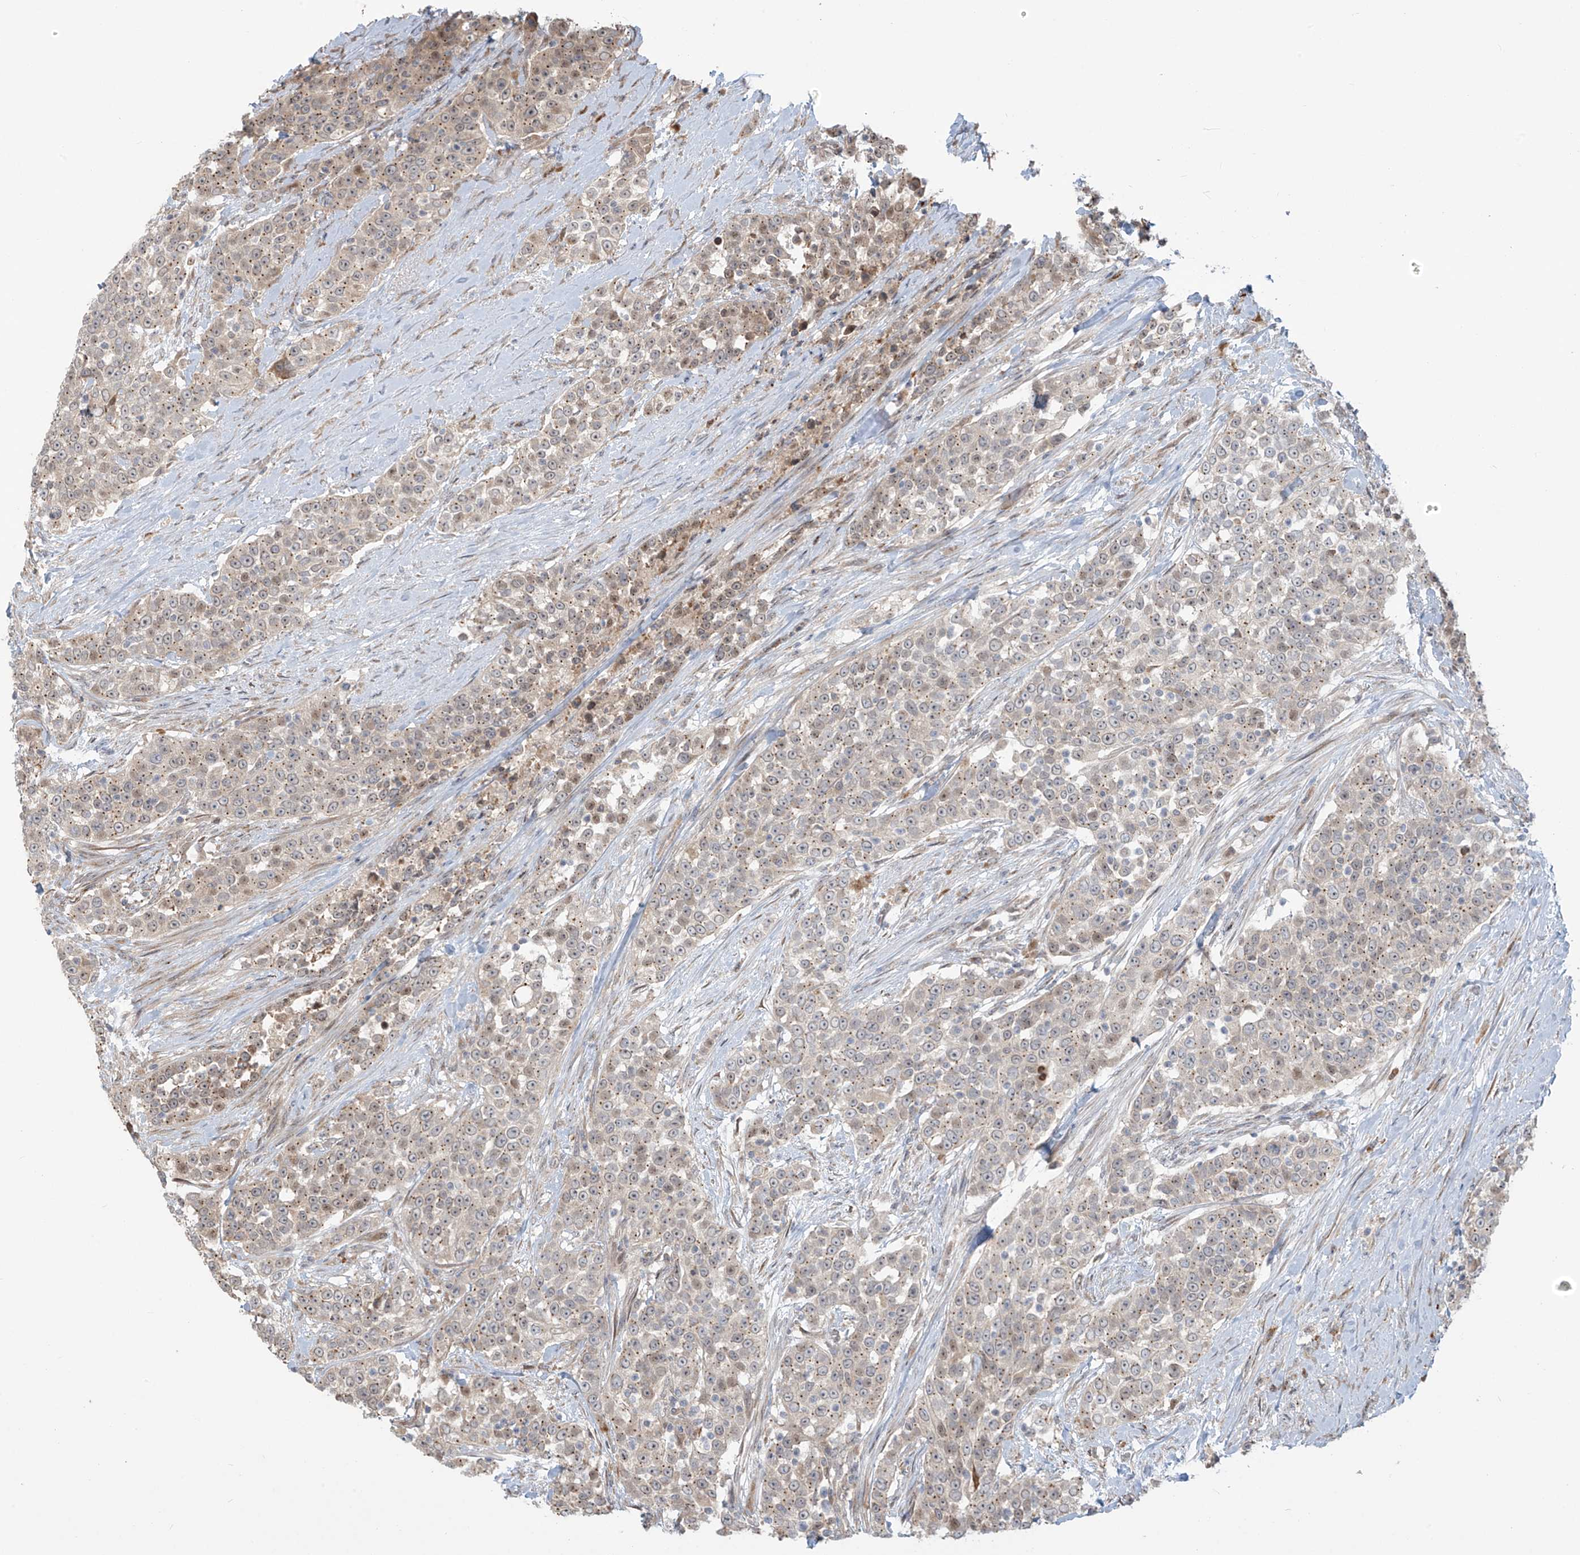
{"staining": {"intensity": "weak", "quantity": "25%-75%", "location": "cytoplasmic/membranous"}, "tissue": "urothelial cancer", "cell_type": "Tumor cells", "image_type": "cancer", "snomed": [{"axis": "morphology", "description": "Urothelial carcinoma, High grade"}, {"axis": "topography", "description": "Urinary bladder"}], "caption": "Weak cytoplasmic/membranous staining for a protein is present in approximately 25%-75% of tumor cells of urothelial cancer using immunohistochemistry (IHC).", "gene": "PLEKHM3", "patient": {"sex": "female", "age": 80}}